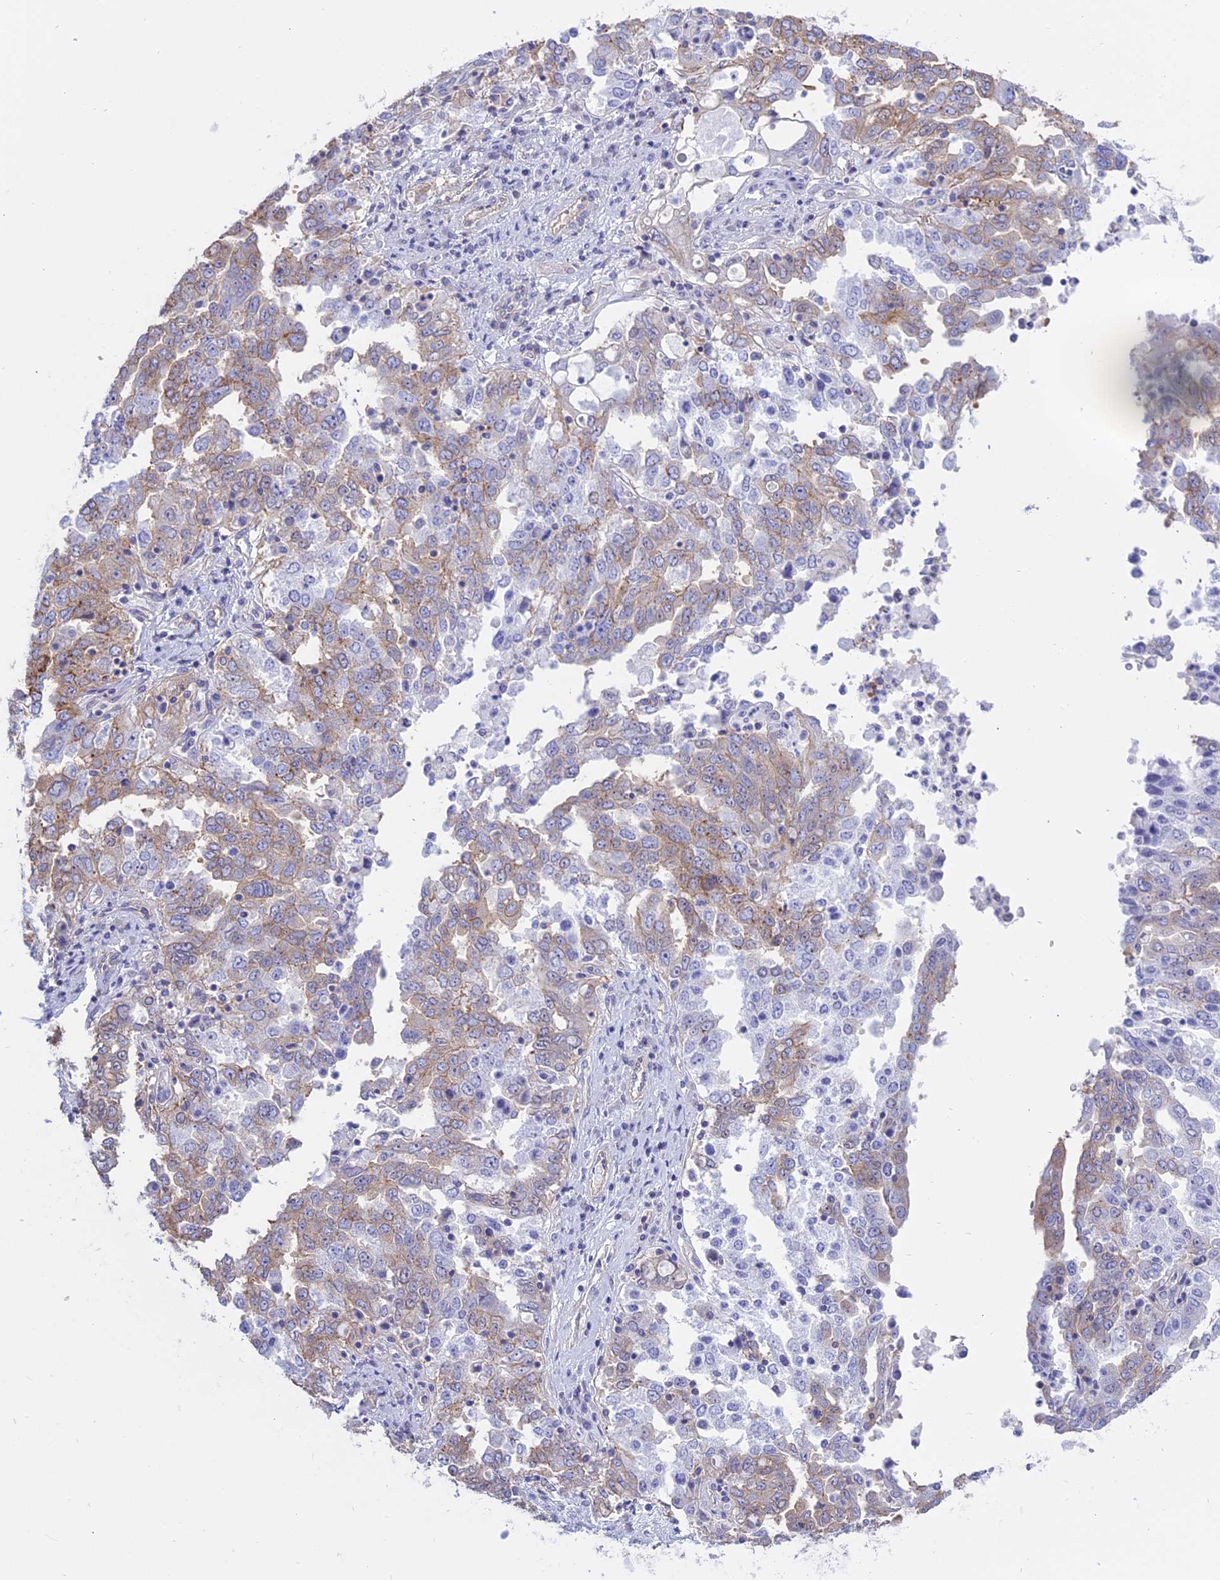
{"staining": {"intensity": "weak", "quantity": "25%-75%", "location": "cytoplasmic/membranous"}, "tissue": "ovarian cancer", "cell_type": "Tumor cells", "image_type": "cancer", "snomed": [{"axis": "morphology", "description": "Carcinoma, endometroid"}, {"axis": "topography", "description": "Ovary"}], "caption": "The immunohistochemical stain labels weak cytoplasmic/membranous positivity in tumor cells of endometroid carcinoma (ovarian) tissue. (Stains: DAB (3,3'-diaminobenzidine) in brown, nuclei in blue, Microscopy: brightfield microscopy at high magnification).", "gene": "AHCYL1", "patient": {"sex": "female", "age": 62}}